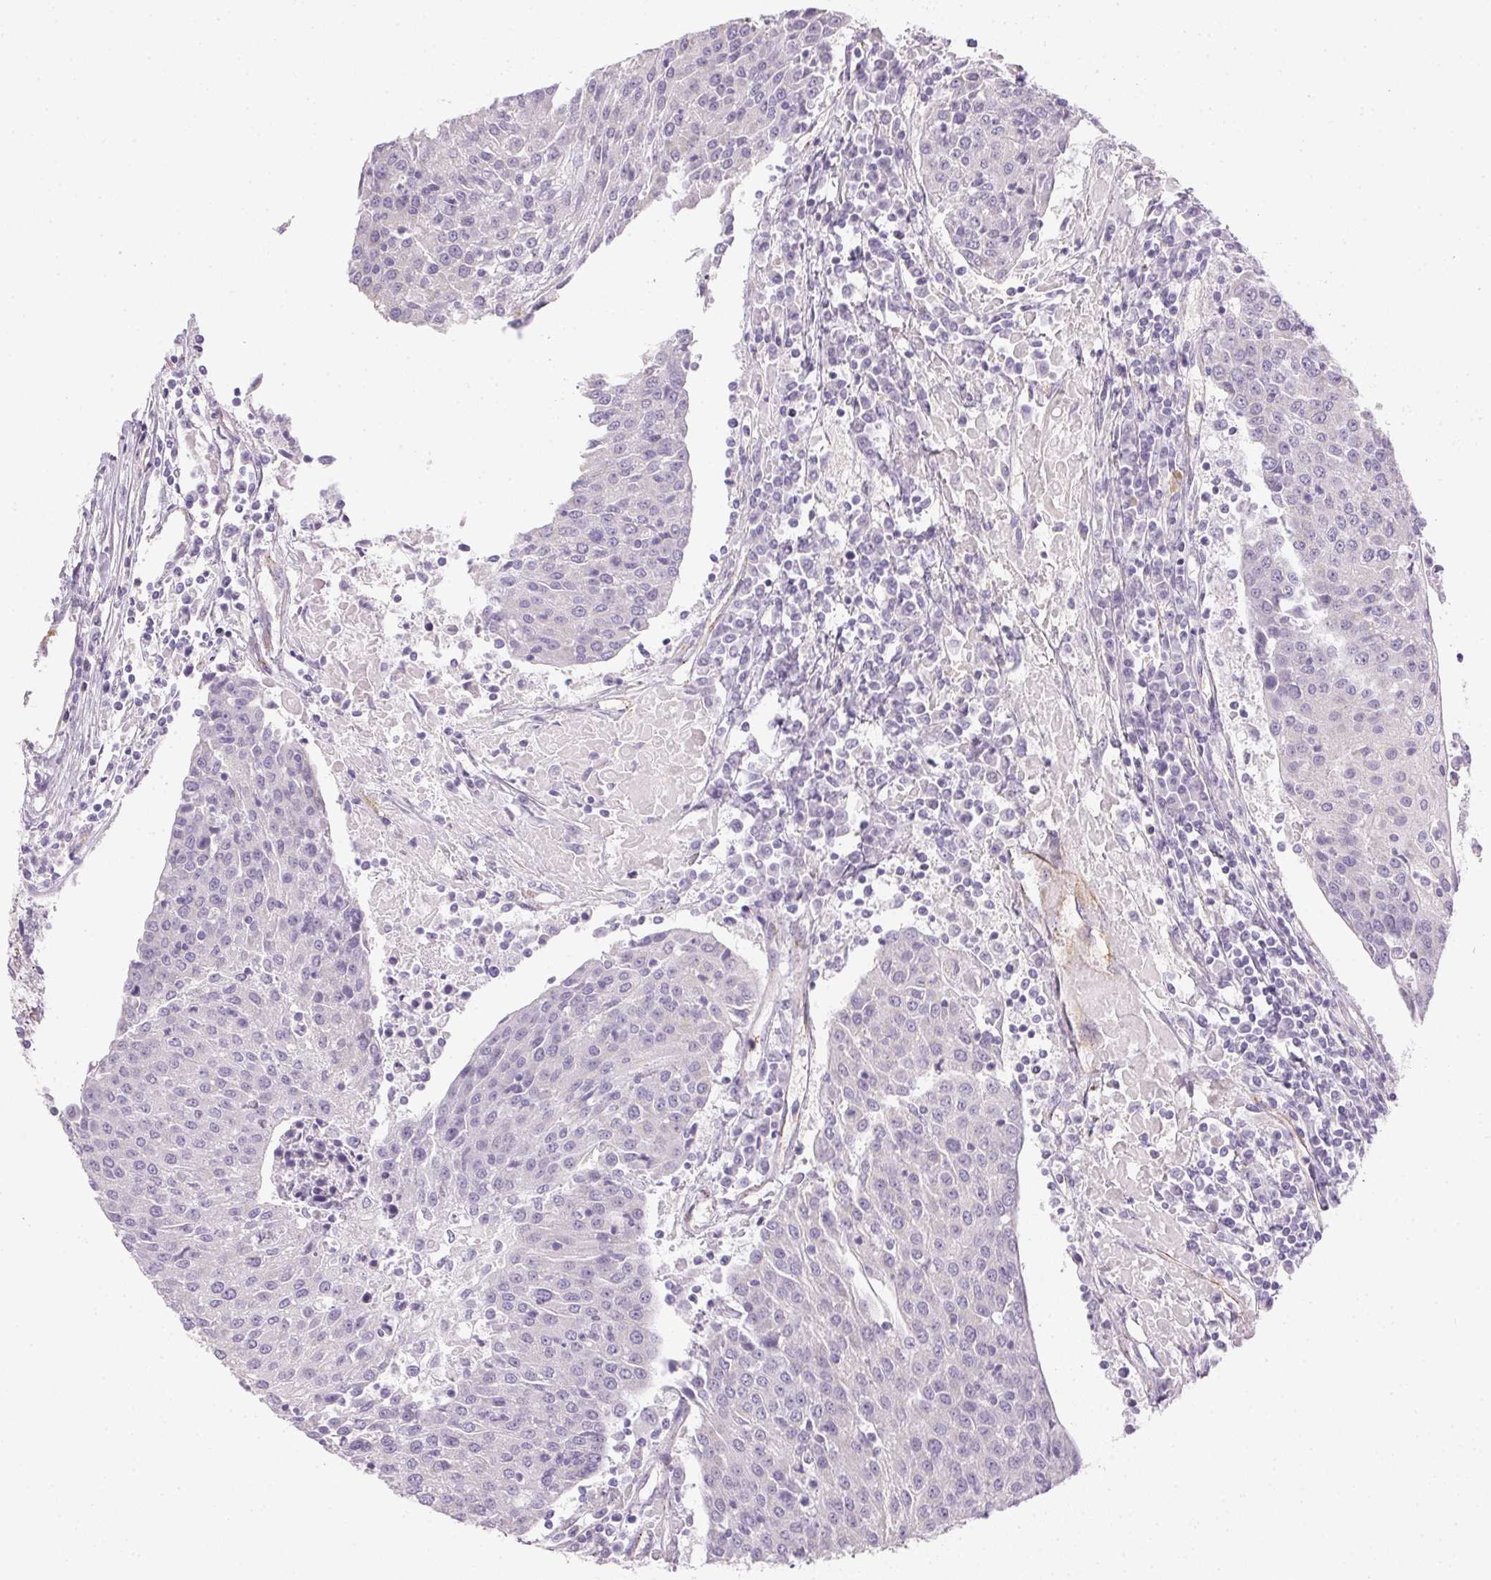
{"staining": {"intensity": "negative", "quantity": "none", "location": "none"}, "tissue": "urothelial cancer", "cell_type": "Tumor cells", "image_type": "cancer", "snomed": [{"axis": "morphology", "description": "Urothelial carcinoma, High grade"}, {"axis": "topography", "description": "Urinary bladder"}], "caption": "The immunohistochemistry (IHC) histopathology image has no significant expression in tumor cells of high-grade urothelial carcinoma tissue.", "gene": "SMYD1", "patient": {"sex": "female", "age": 85}}